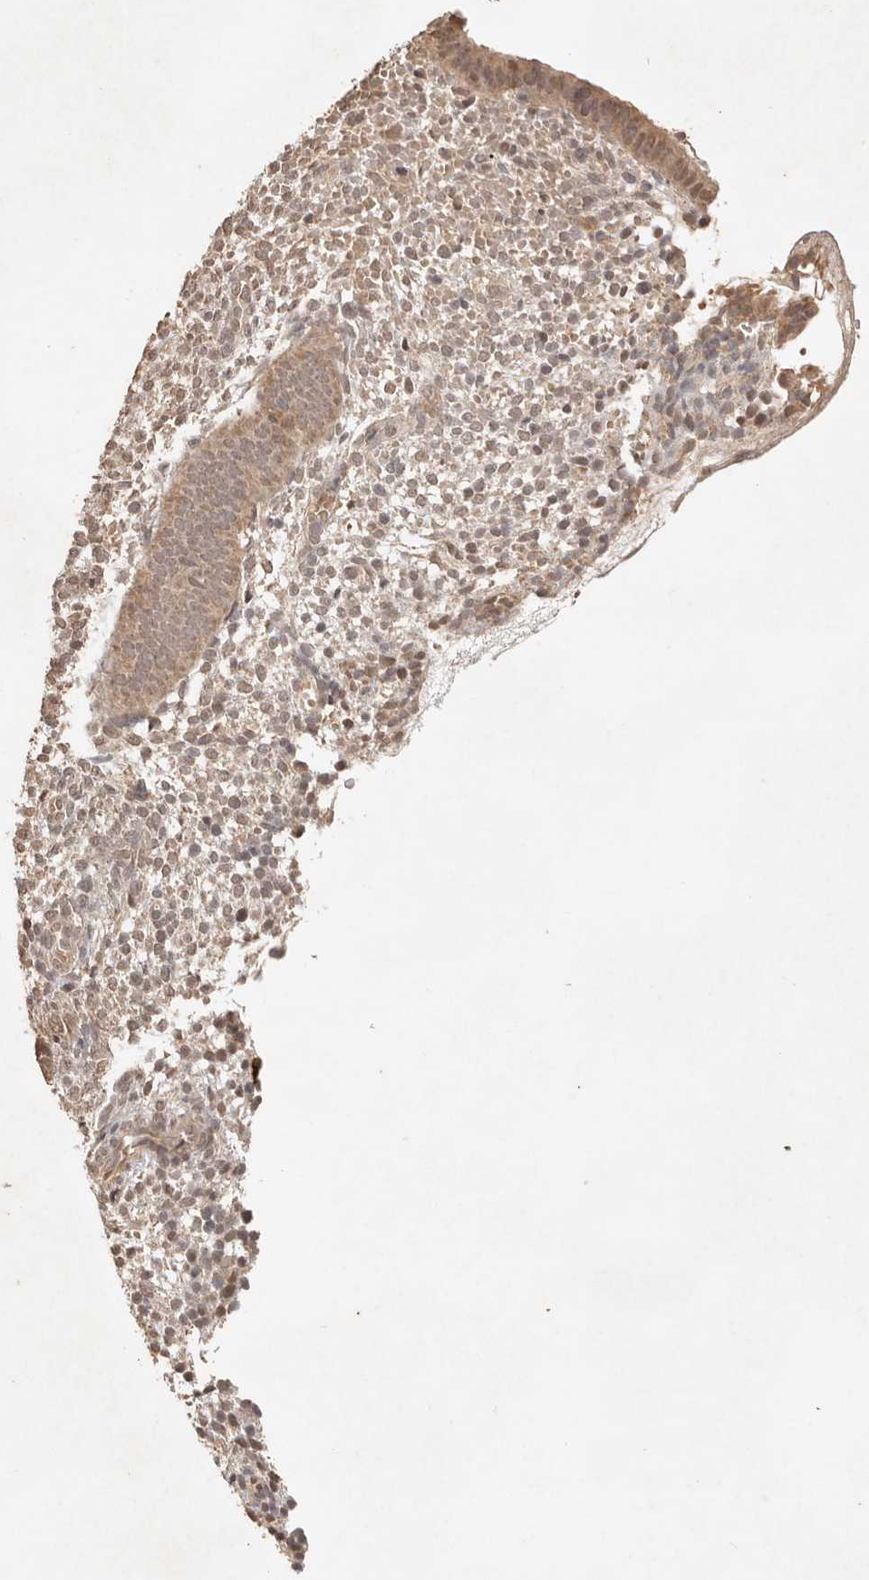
{"staining": {"intensity": "weak", "quantity": "<25%", "location": "cytoplasmic/membranous"}, "tissue": "endometrium", "cell_type": "Cells in endometrial stroma", "image_type": "normal", "snomed": [{"axis": "morphology", "description": "Normal tissue, NOS"}, {"axis": "topography", "description": "Endometrium"}], "caption": "Cells in endometrial stroma are negative for protein expression in normal human endometrium. (IHC, brightfield microscopy, high magnification).", "gene": "LMO4", "patient": {"sex": "female", "age": 46}}